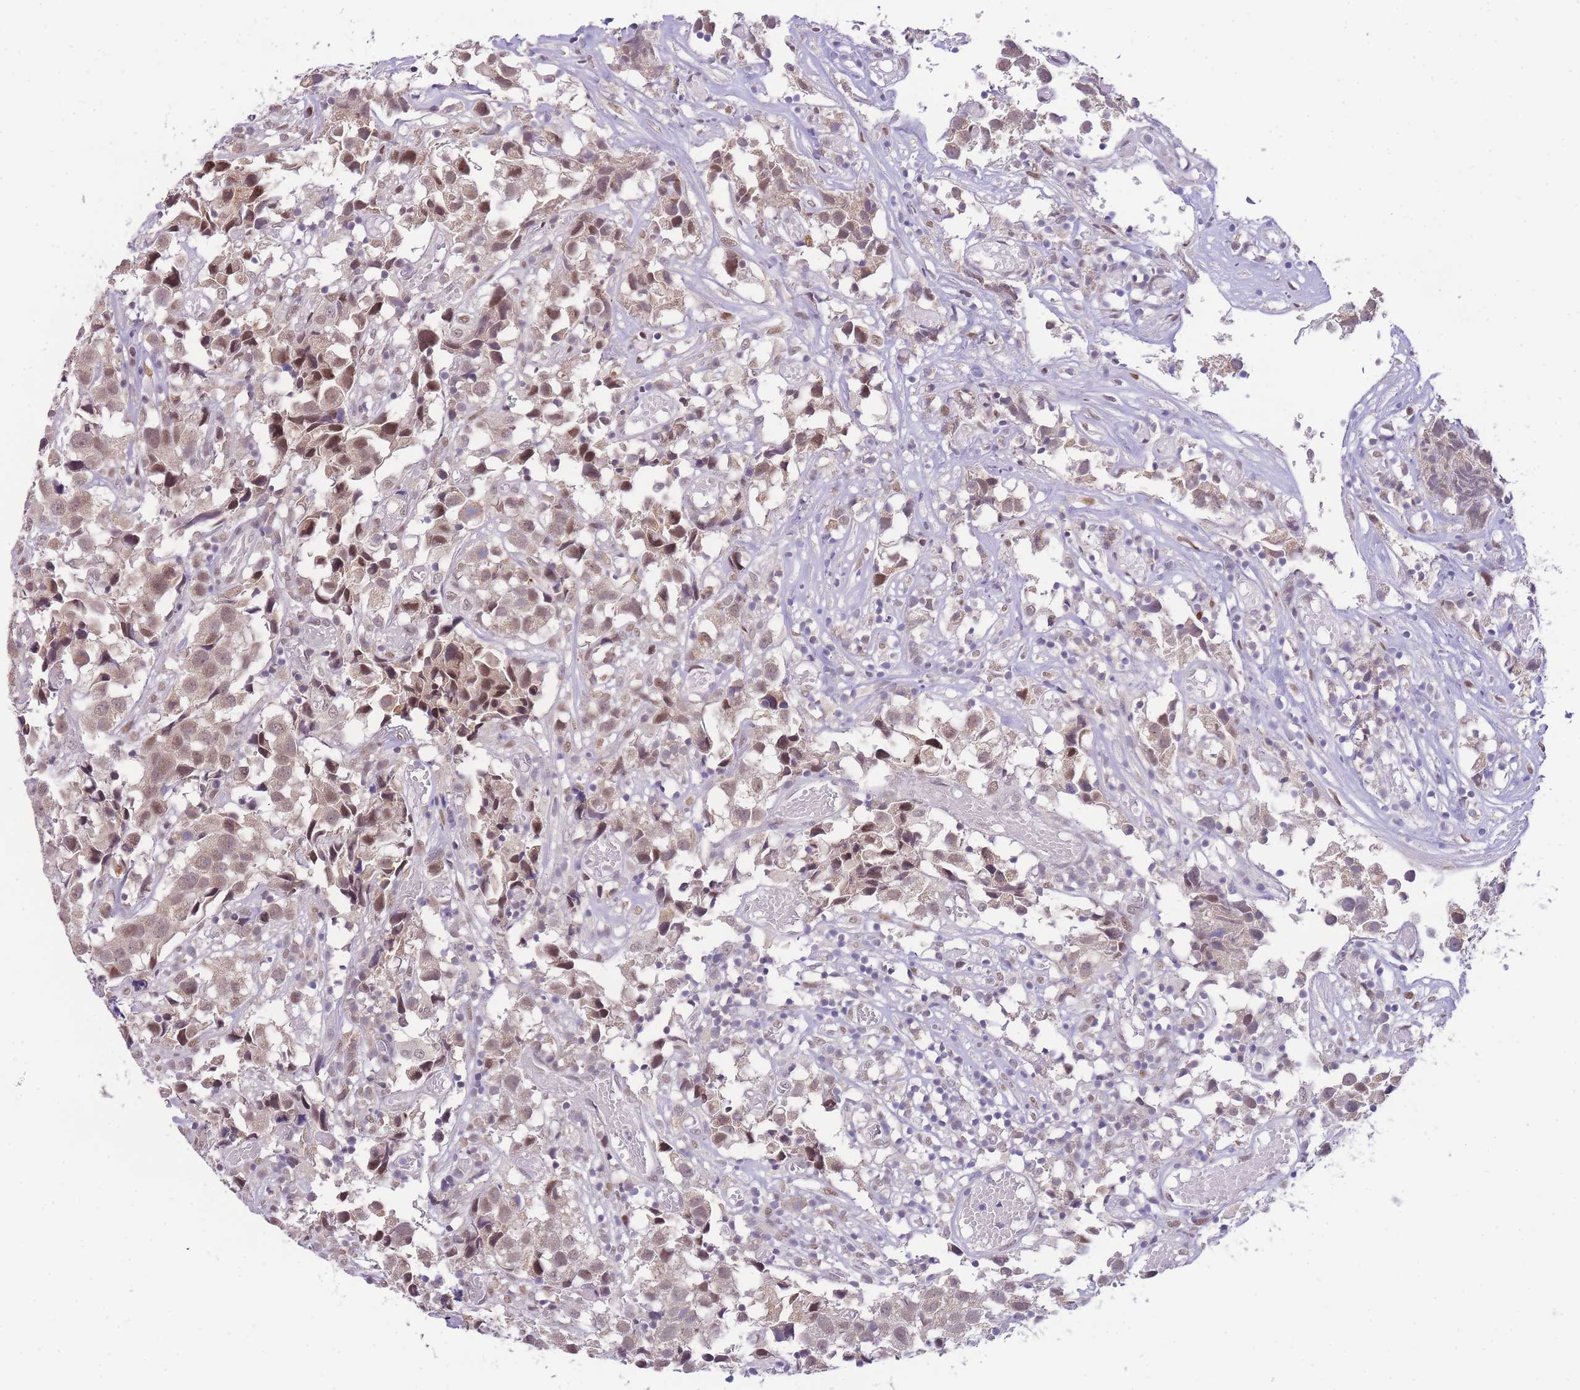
{"staining": {"intensity": "weak", "quantity": ">75%", "location": "nuclear"}, "tissue": "urothelial cancer", "cell_type": "Tumor cells", "image_type": "cancer", "snomed": [{"axis": "morphology", "description": "Urothelial carcinoma, High grade"}, {"axis": "topography", "description": "Urinary bladder"}], "caption": "Immunohistochemistry (IHC) image of neoplastic tissue: human high-grade urothelial carcinoma stained using immunohistochemistry (IHC) reveals low levels of weak protein expression localized specifically in the nuclear of tumor cells, appearing as a nuclear brown color.", "gene": "PUS10", "patient": {"sex": "female", "age": 75}}